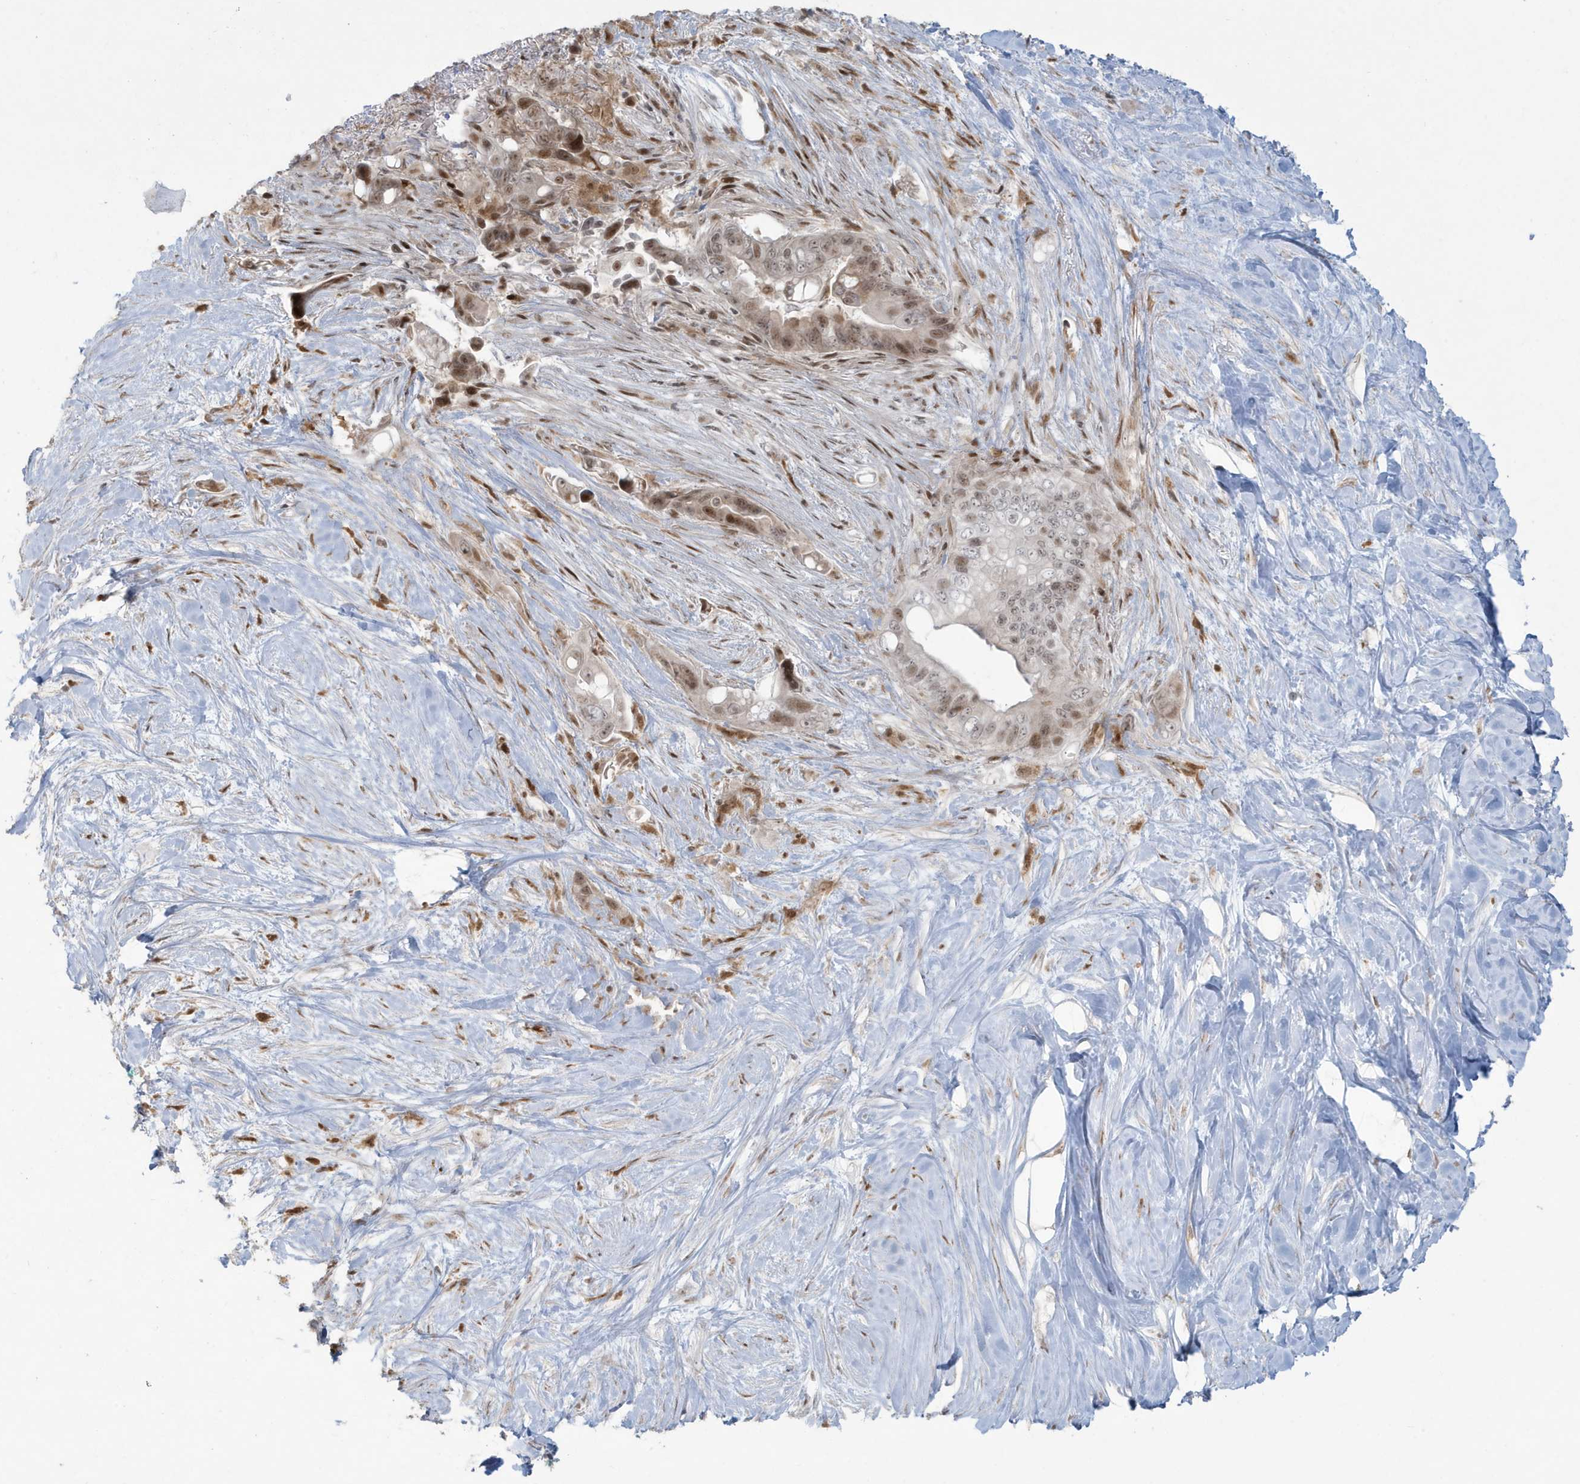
{"staining": {"intensity": "moderate", "quantity": ">75%", "location": "nuclear"}, "tissue": "pancreatic cancer", "cell_type": "Tumor cells", "image_type": "cancer", "snomed": [{"axis": "morphology", "description": "Adenocarcinoma, NOS"}, {"axis": "topography", "description": "Pancreas"}], "caption": "Tumor cells exhibit moderate nuclear expression in approximately >75% of cells in pancreatic adenocarcinoma. Using DAB (brown) and hematoxylin (blue) stains, captured at high magnification using brightfield microscopy.", "gene": "C1orf52", "patient": {"sex": "female", "age": 72}}